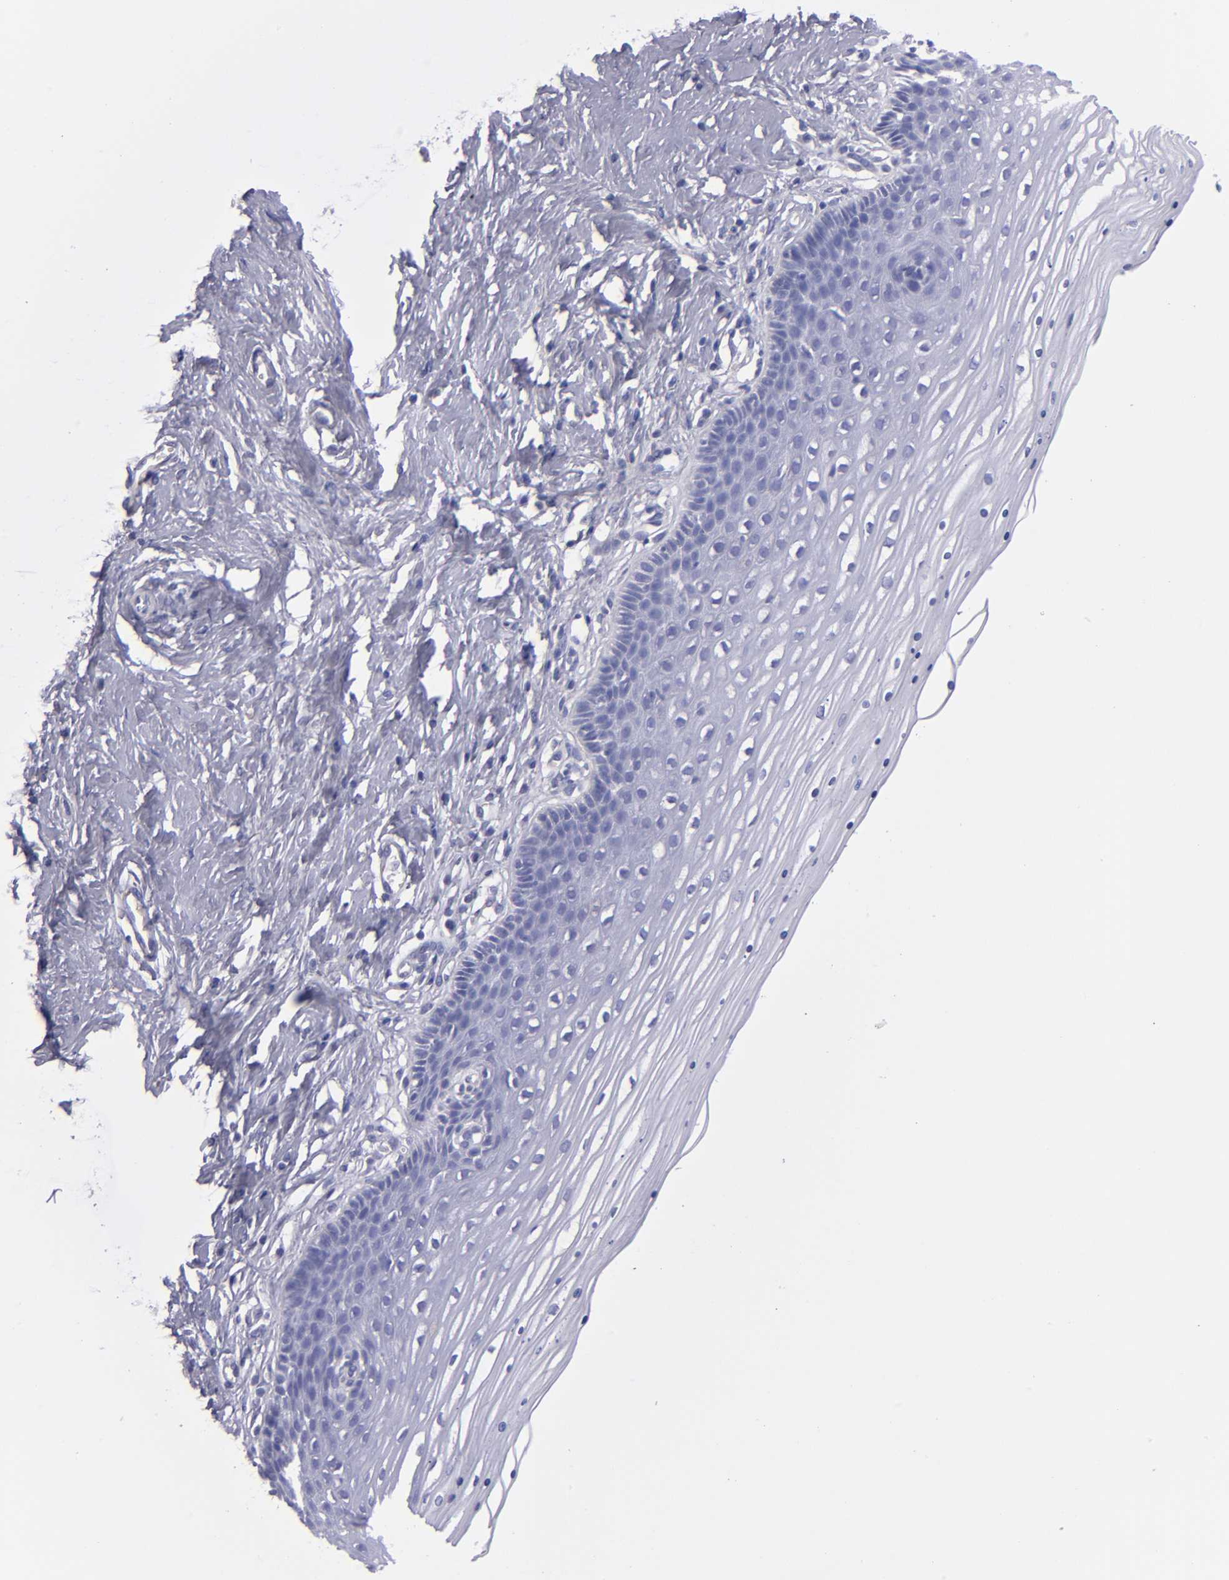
{"staining": {"intensity": "negative", "quantity": "none", "location": "none"}, "tissue": "cervix", "cell_type": "Glandular cells", "image_type": "normal", "snomed": [{"axis": "morphology", "description": "Normal tissue, NOS"}, {"axis": "topography", "description": "Cervix"}], "caption": "The image shows no staining of glandular cells in unremarkable cervix. (DAB (3,3'-diaminobenzidine) immunohistochemistry with hematoxylin counter stain).", "gene": "TG", "patient": {"sex": "female", "age": 39}}